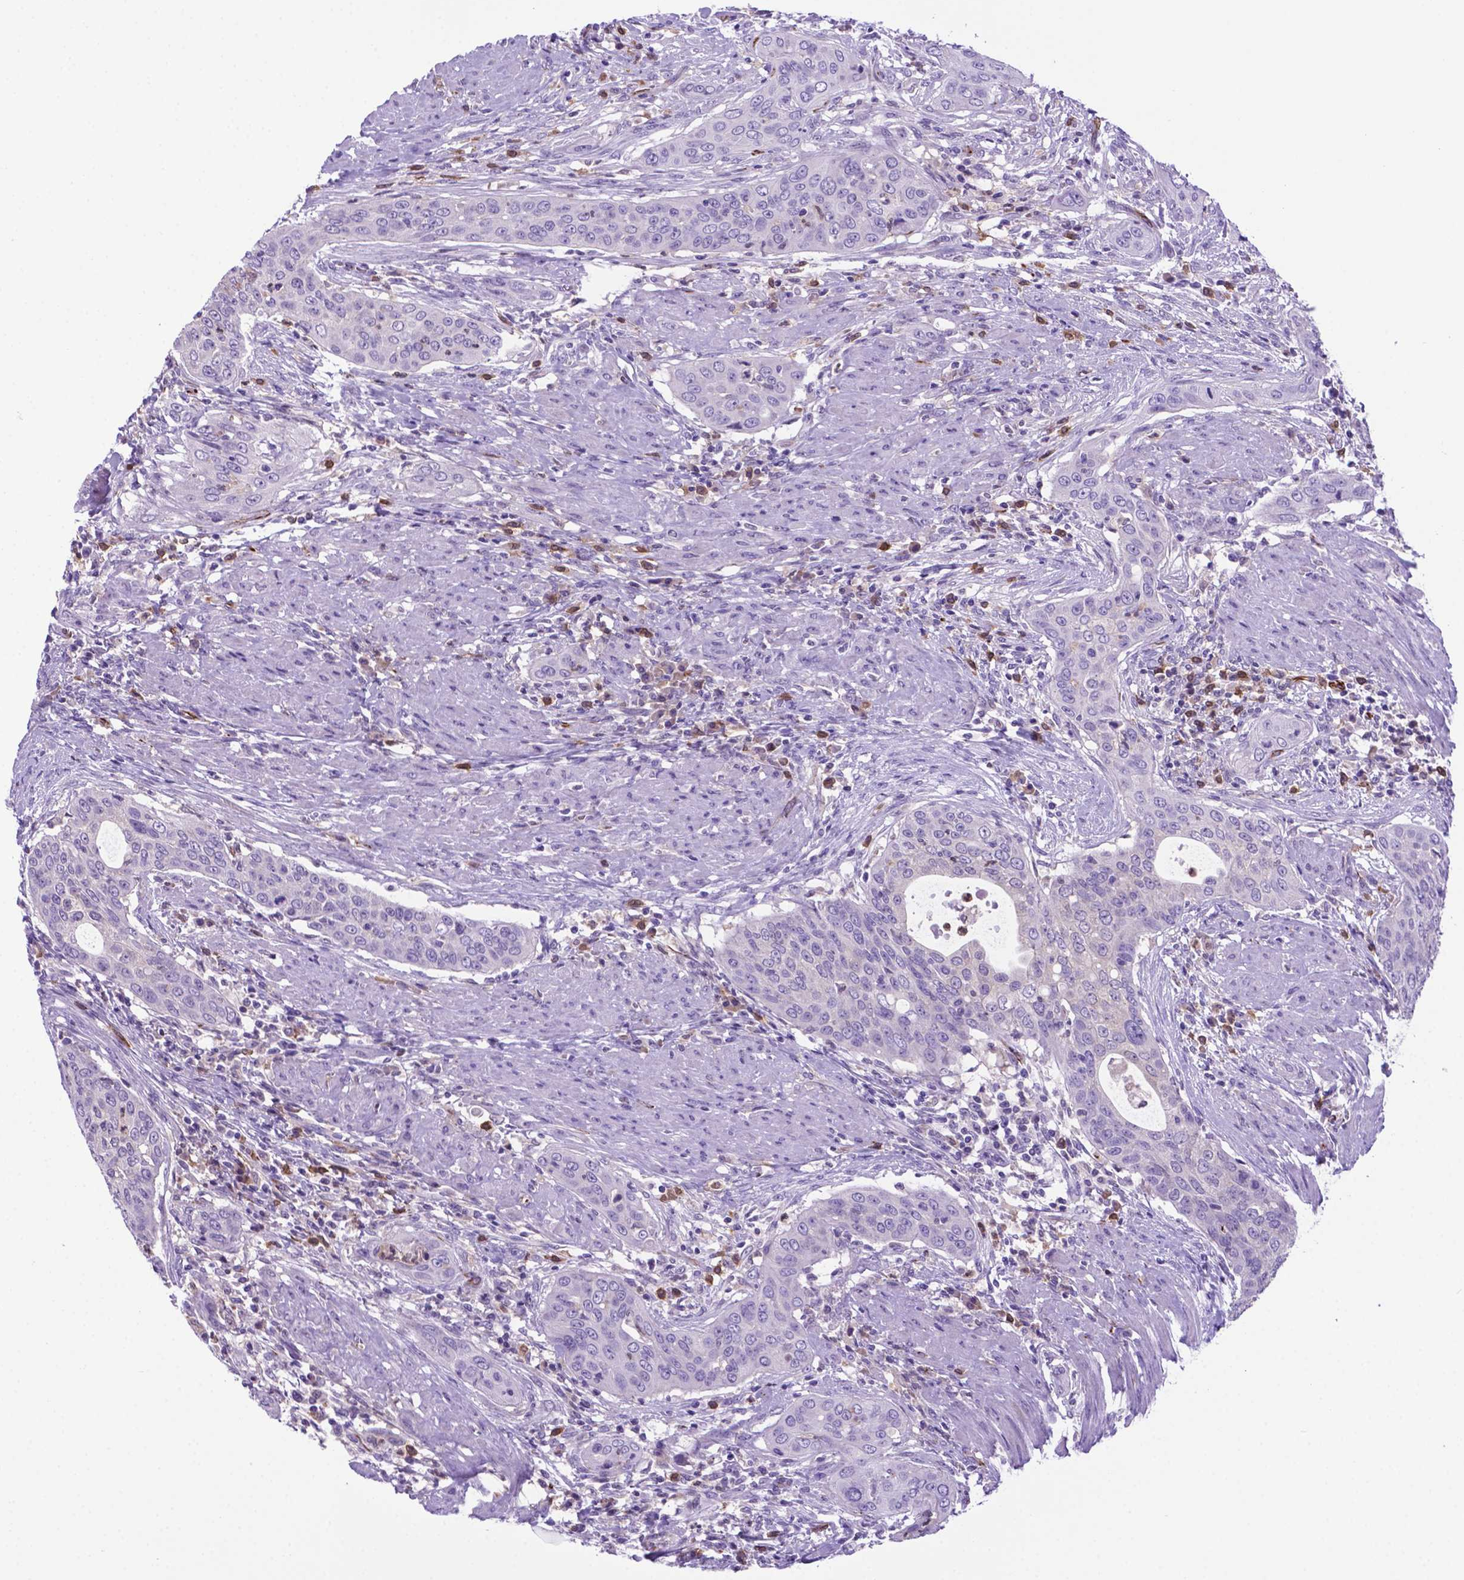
{"staining": {"intensity": "negative", "quantity": "none", "location": "none"}, "tissue": "urothelial cancer", "cell_type": "Tumor cells", "image_type": "cancer", "snomed": [{"axis": "morphology", "description": "Urothelial carcinoma, High grade"}, {"axis": "topography", "description": "Urinary bladder"}], "caption": "Urothelial carcinoma (high-grade) was stained to show a protein in brown. There is no significant expression in tumor cells.", "gene": "LZTR1", "patient": {"sex": "male", "age": 82}}